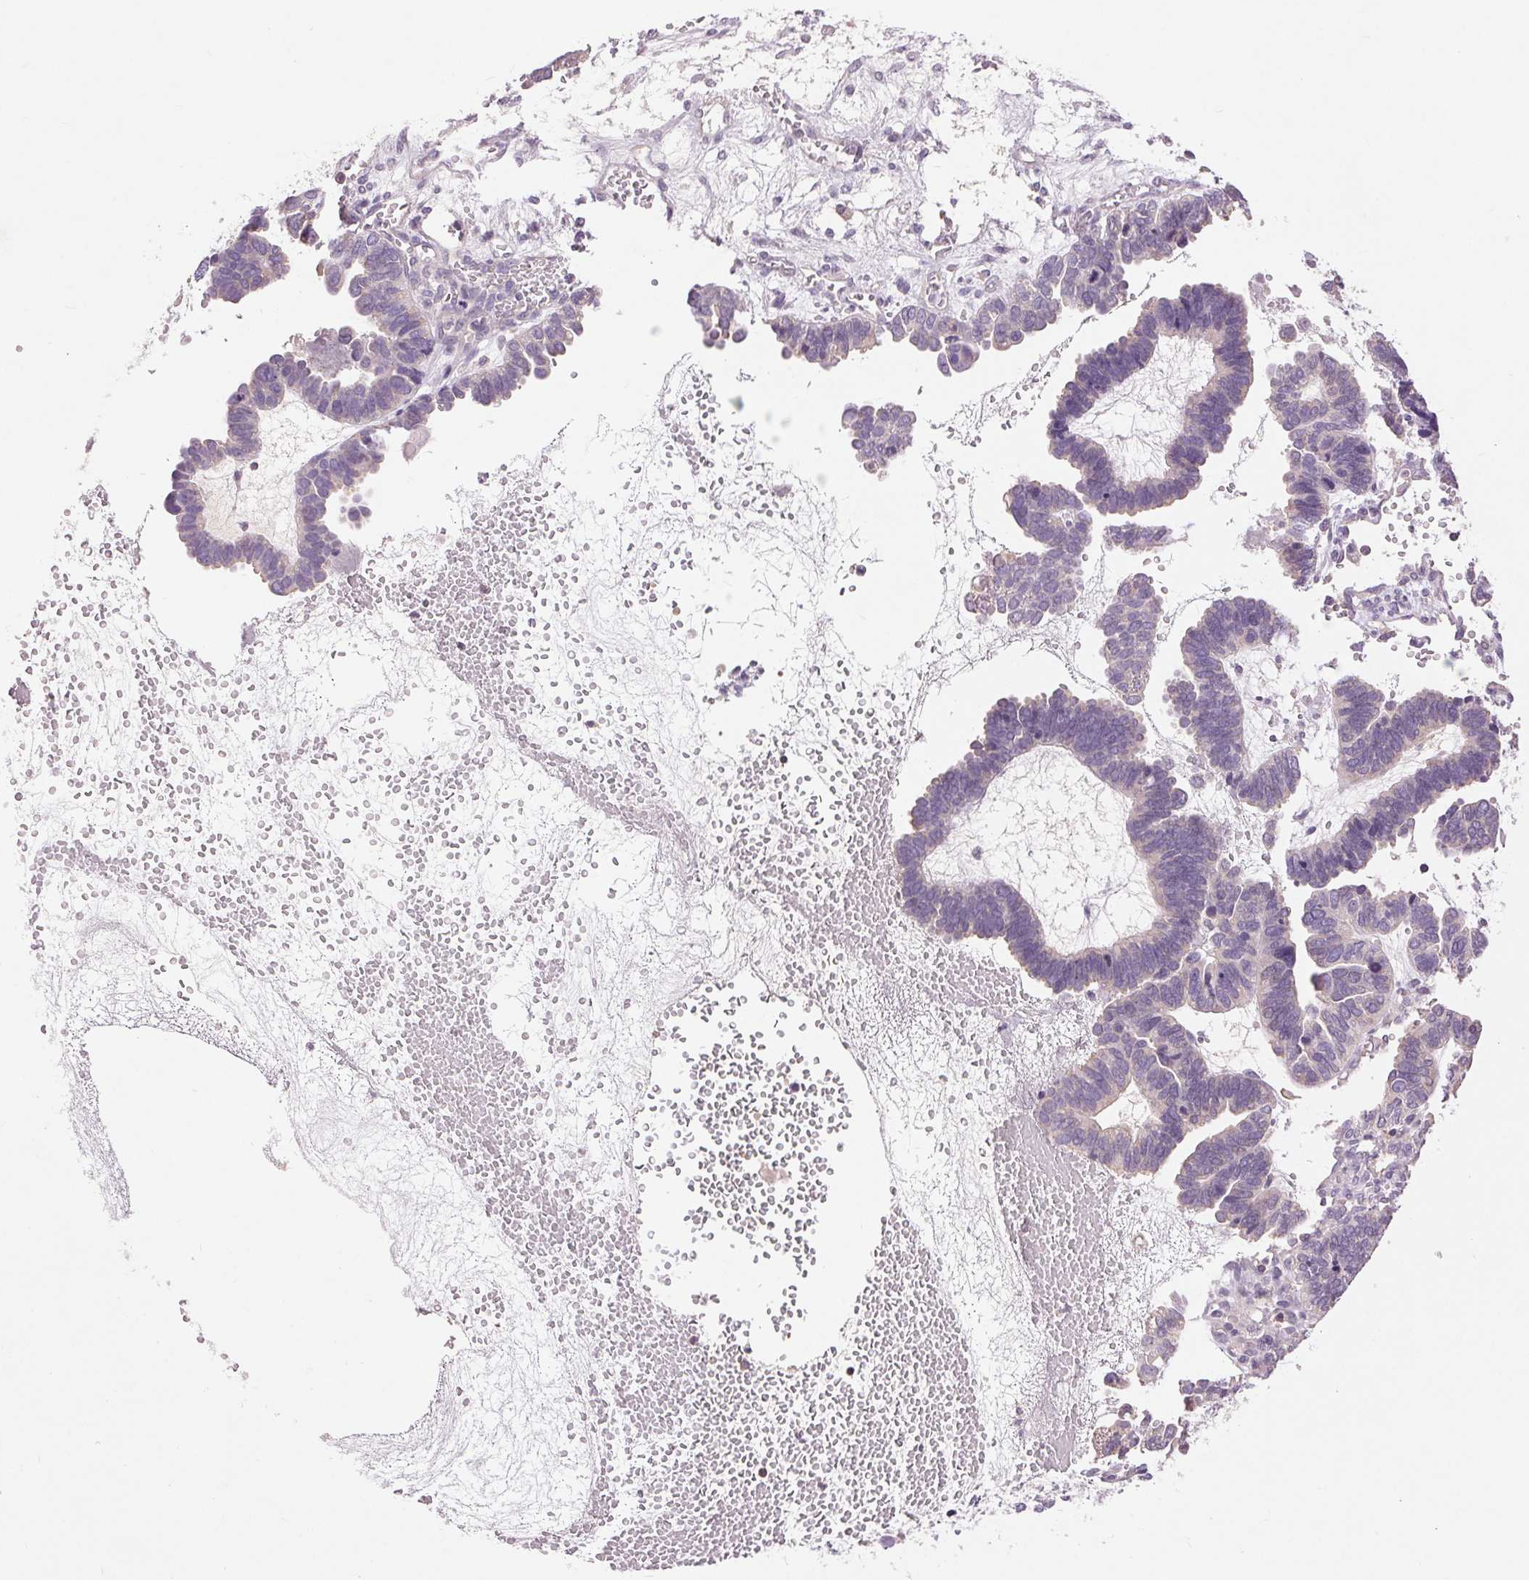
{"staining": {"intensity": "negative", "quantity": "none", "location": "none"}, "tissue": "ovarian cancer", "cell_type": "Tumor cells", "image_type": "cancer", "snomed": [{"axis": "morphology", "description": "Cystadenocarcinoma, serous, NOS"}, {"axis": "topography", "description": "Ovary"}], "caption": "DAB immunohistochemical staining of ovarian cancer (serous cystadenocarcinoma) shows no significant positivity in tumor cells.", "gene": "FXYD4", "patient": {"sex": "female", "age": 51}}